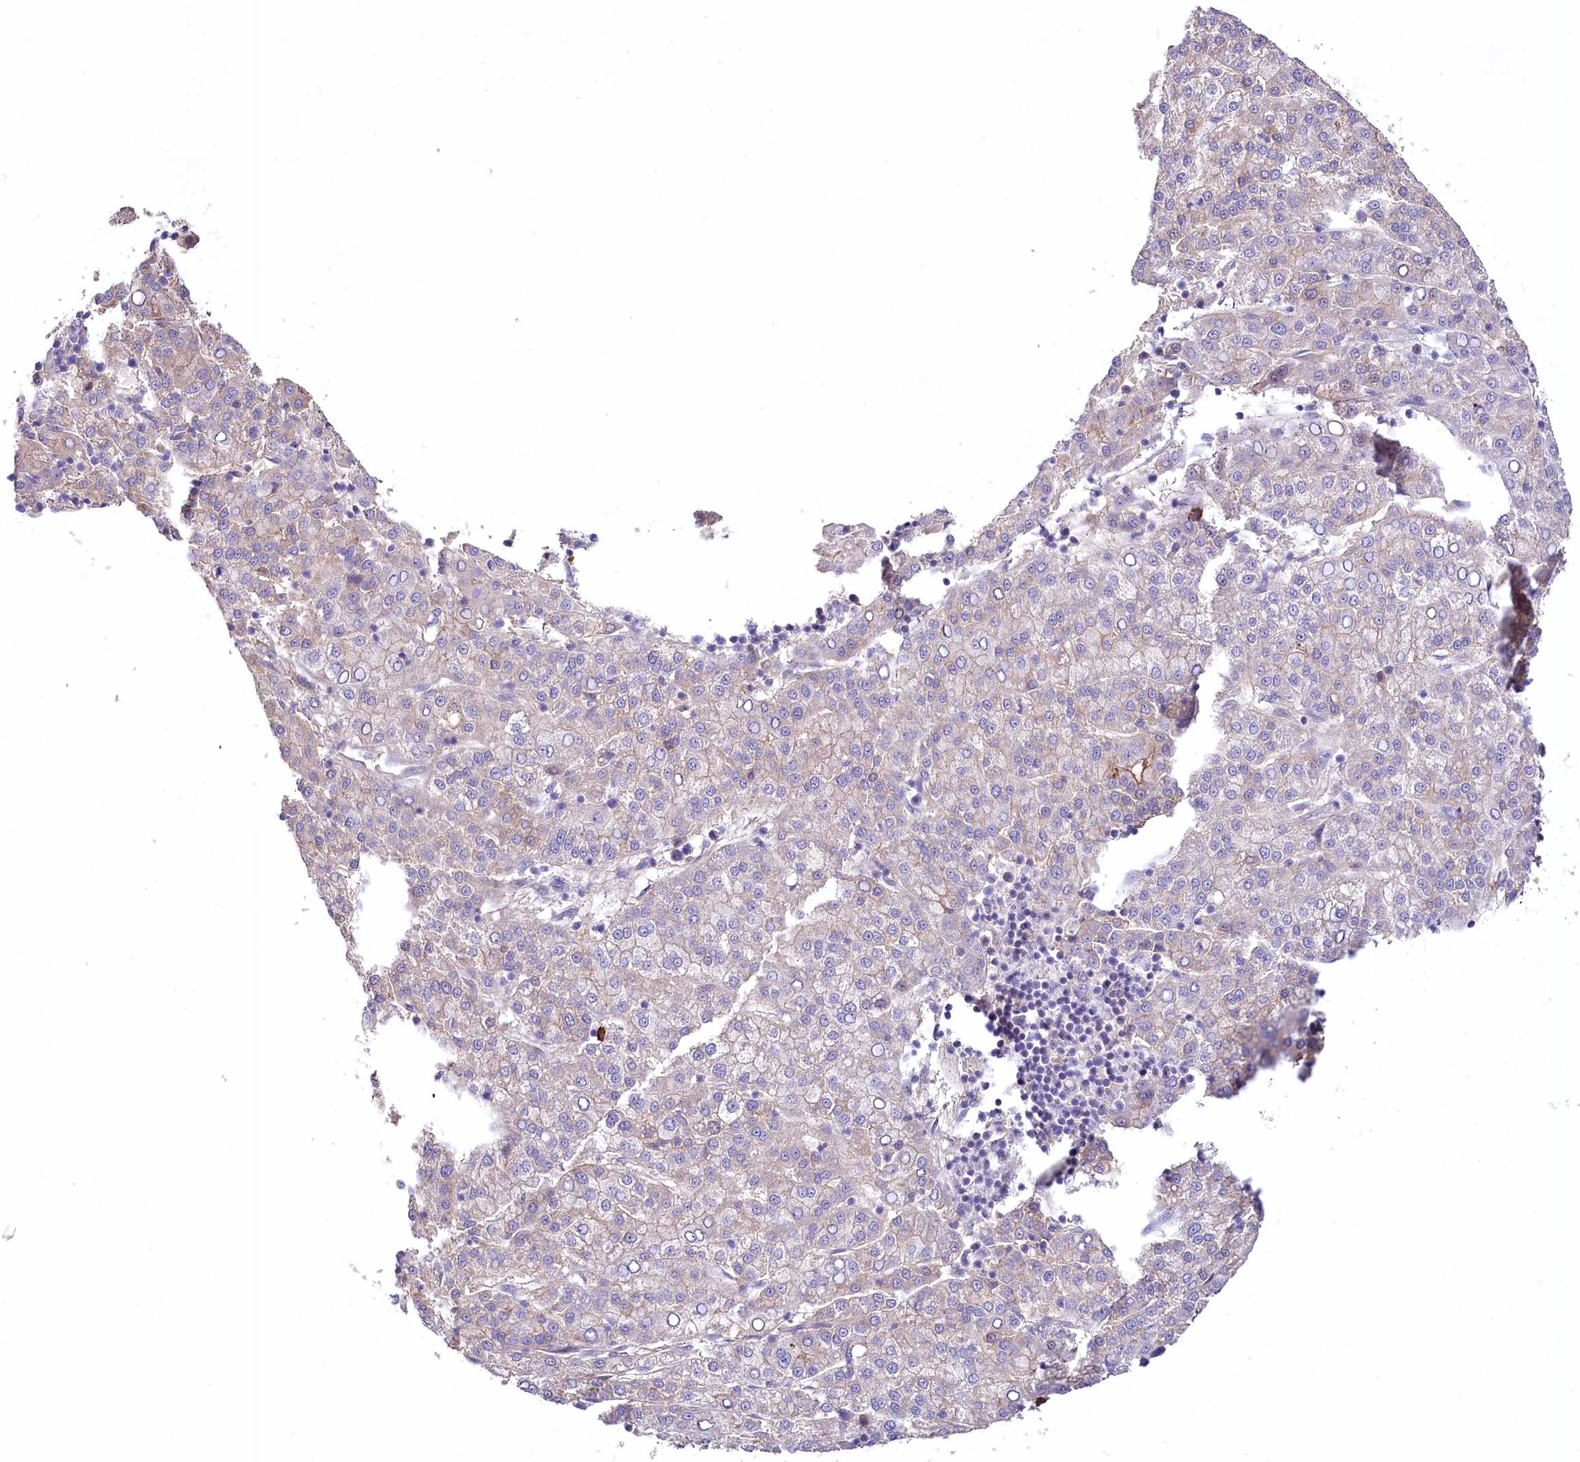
{"staining": {"intensity": "negative", "quantity": "none", "location": "none"}, "tissue": "liver cancer", "cell_type": "Tumor cells", "image_type": "cancer", "snomed": [{"axis": "morphology", "description": "Carcinoma, Hepatocellular, NOS"}, {"axis": "topography", "description": "Liver"}], "caption": "Human hepatocellular carcinoma (liver) stained for a protein using immunohistochemistry reveals no expression in tumor cells.", "gene": "CEP164", "patient": {"sex": "female", "age": 58}}